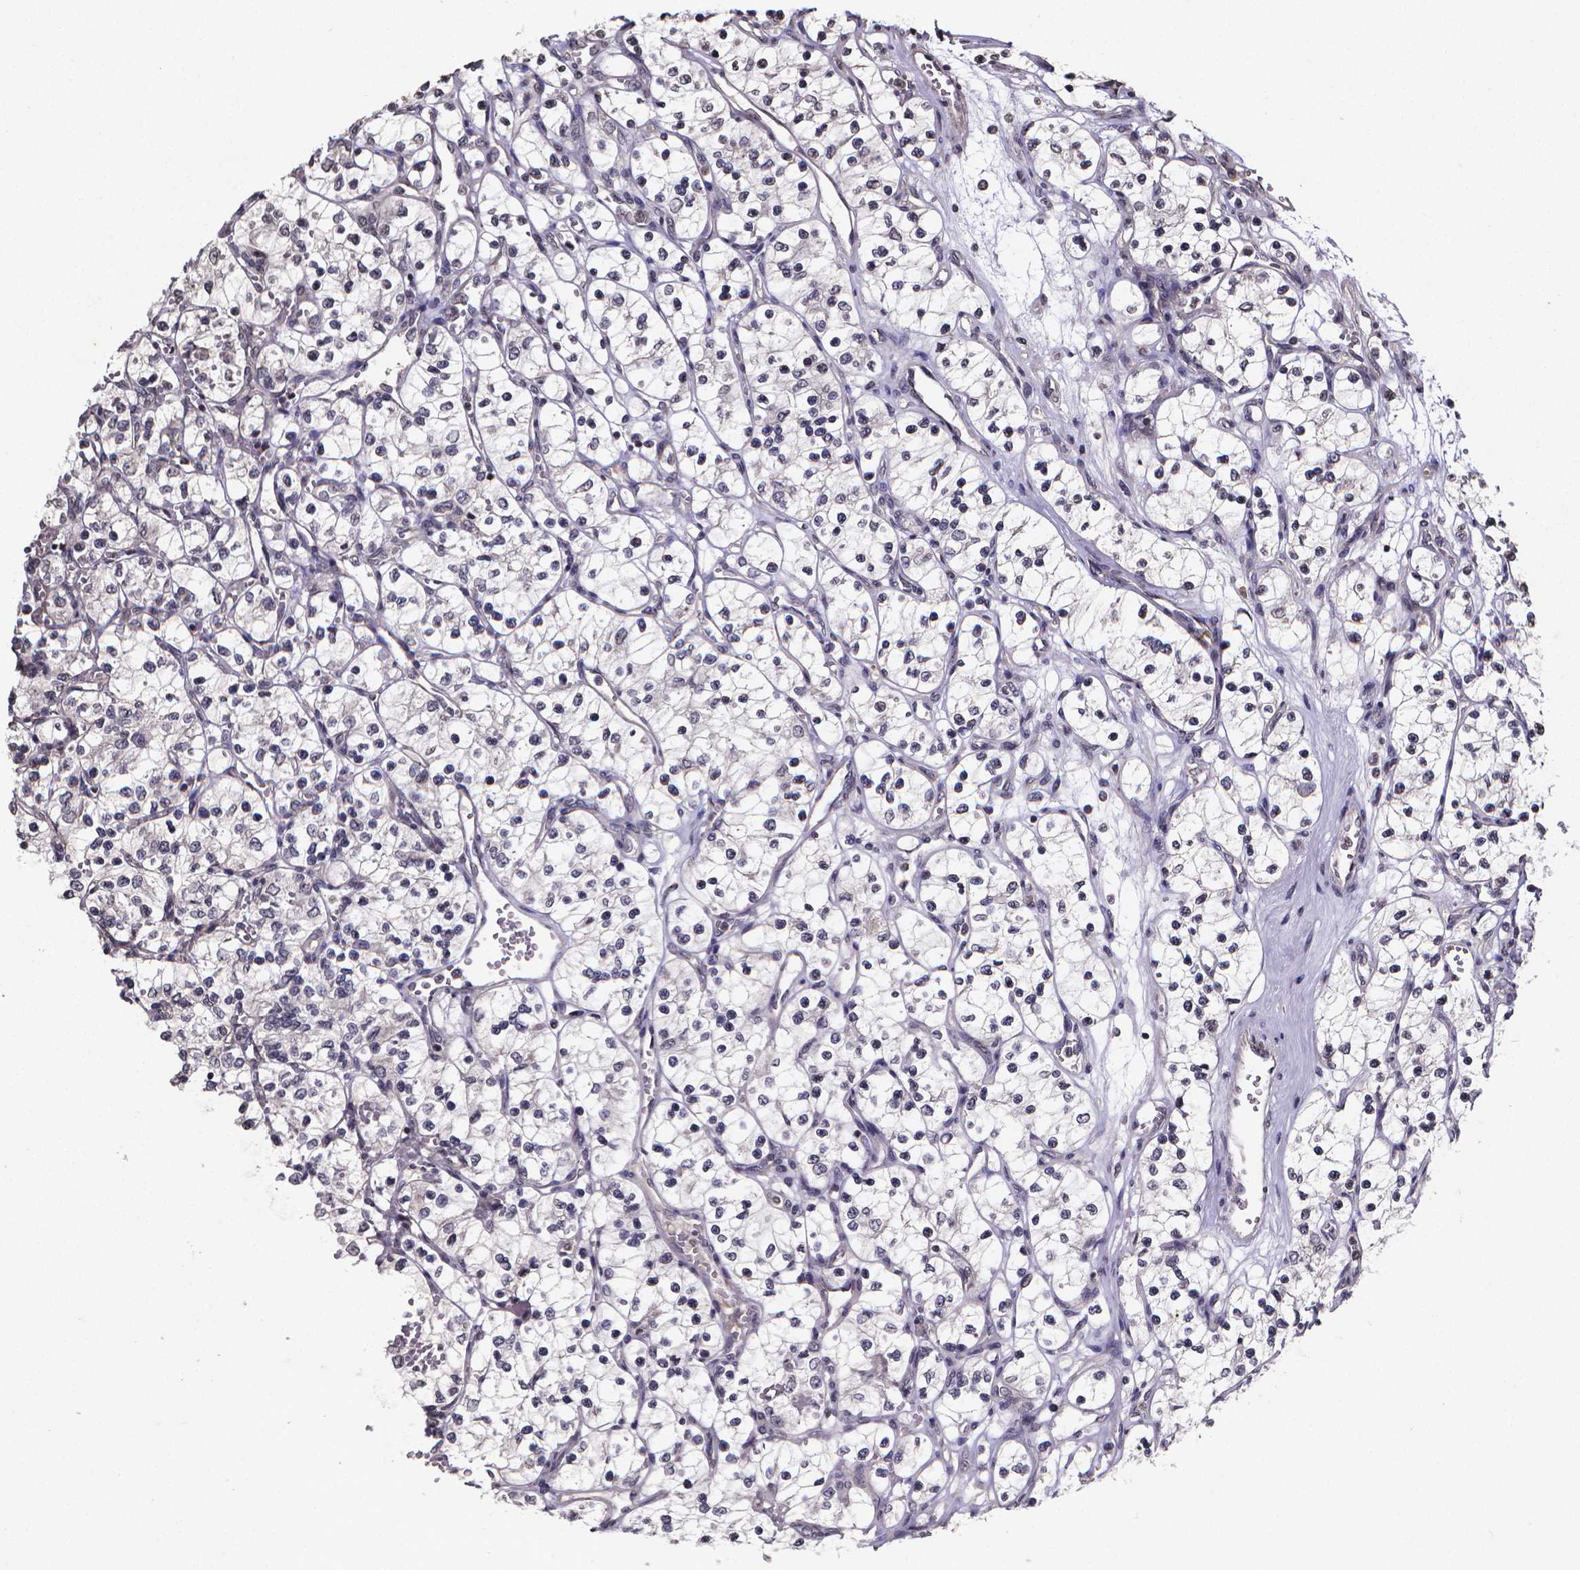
{"staining": {"intensity": "negative", "quantity": "none", "location": "none"}, "tissue": "renal cancer", "cell_type": "Tumor cells", "image_type": "cancer", "snomed": [{"axis": "morphology", "description": "Adenocarcinoma, NOS"}, {"axis": "topography", "description": "Kidney"}], "caption": "Immunohistochemistry of human adenocarcinoma (renal) exhibits no positivity in tumor cells. (DAB (3,3'-diaminobenzidine) IHC visualized using brightfield microscopy, high magnification).", "gene": "TP73", "patient": {"sex": "female", "age": 69}}